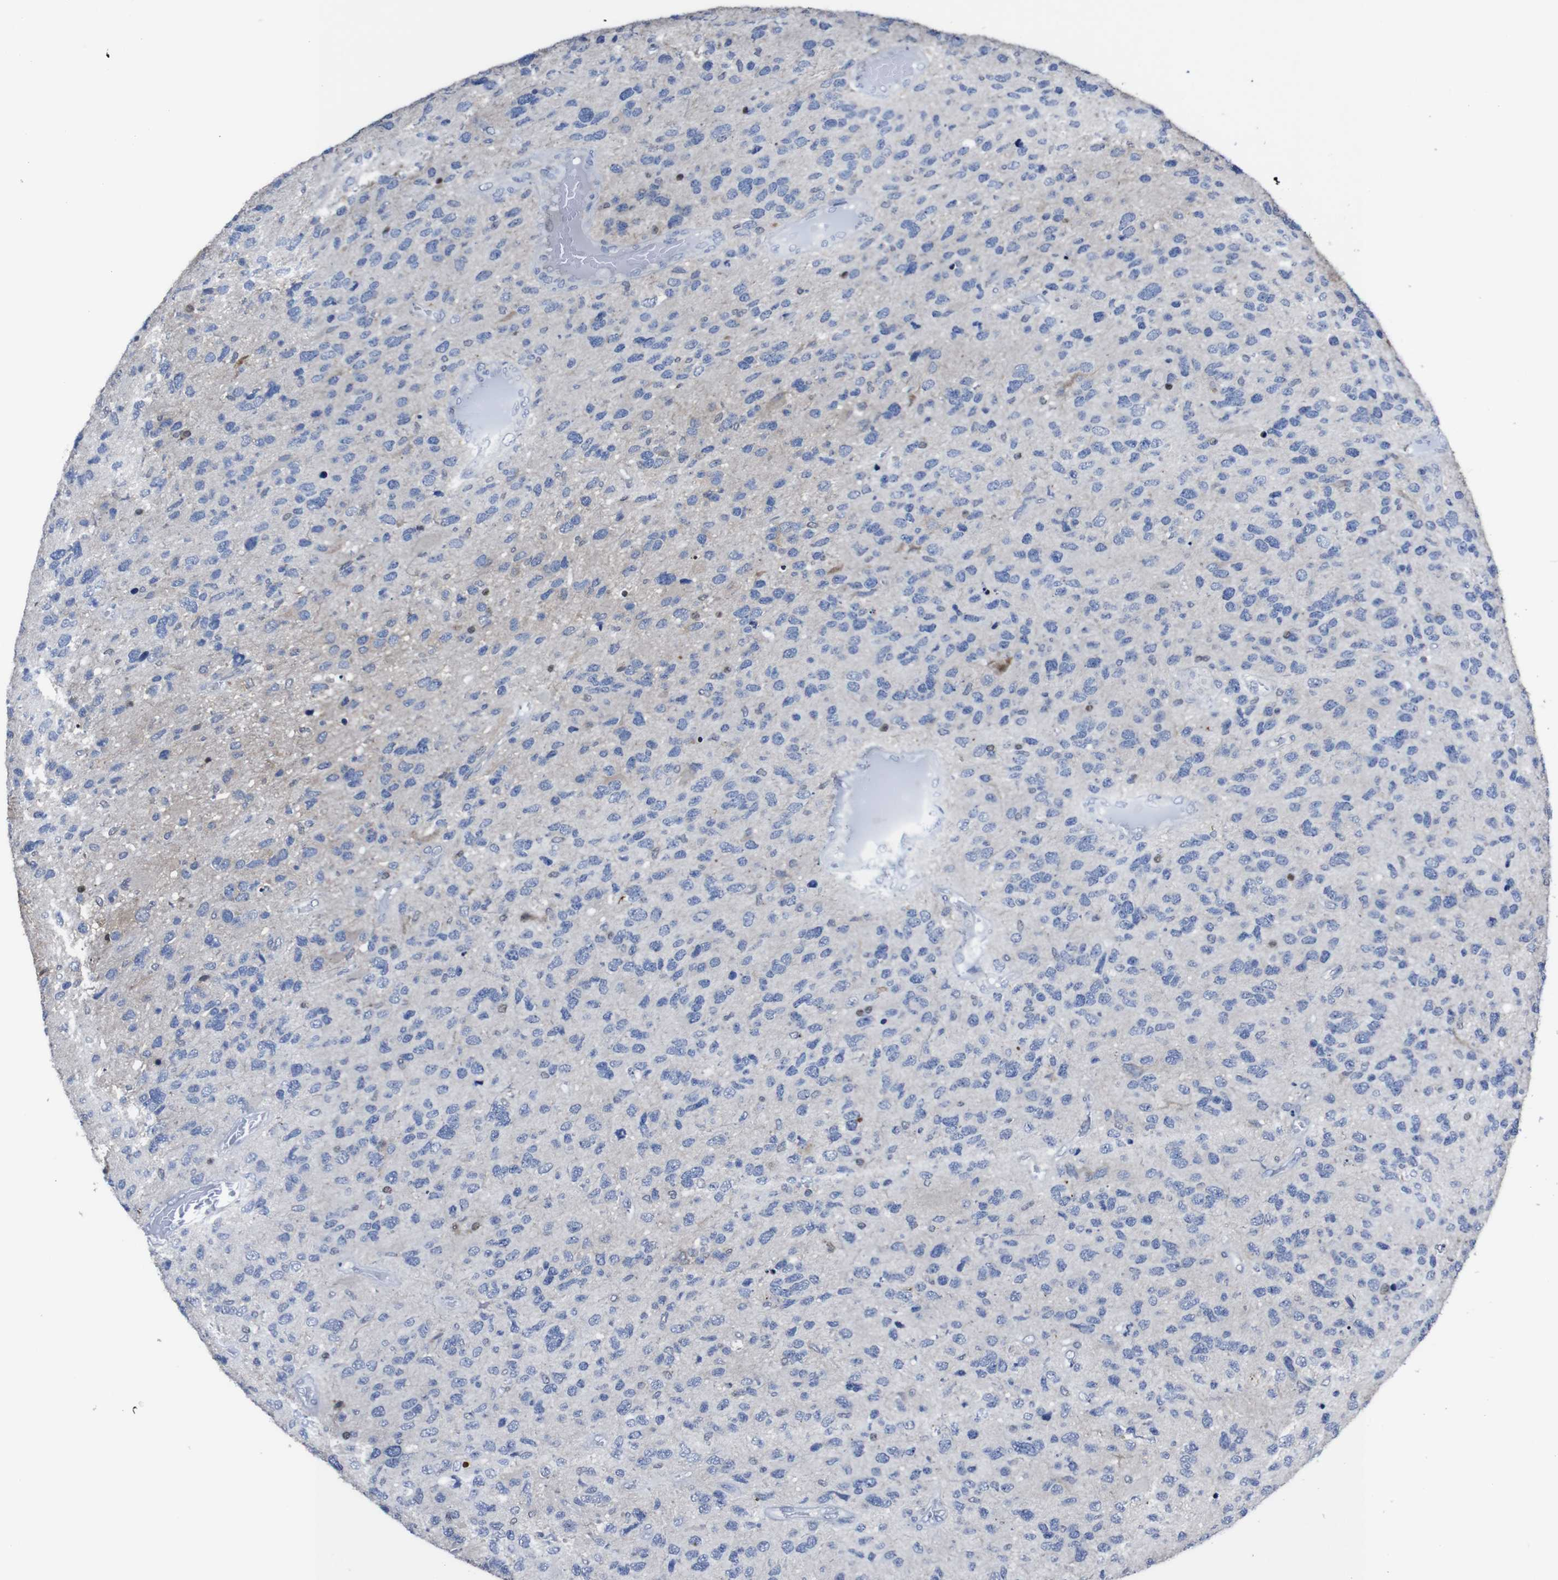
{"staining": {"intensity": "negative", "quantity": "none", "location": "none"}, "tissue": "glioma", "cell_type": "Tumor cells", "image_type": "cancer", "snomed": [{"axis": "morphology", "description": "Glioma, malignant, High grade"}, {"axis": "topography", "description": "Brain"}], "caption": "The image reveals no significant staining in tumor cells of malignant glioma (high-grade).", "gene": "SEMA4B", "patient": {"sex": "female", "age": 58}}